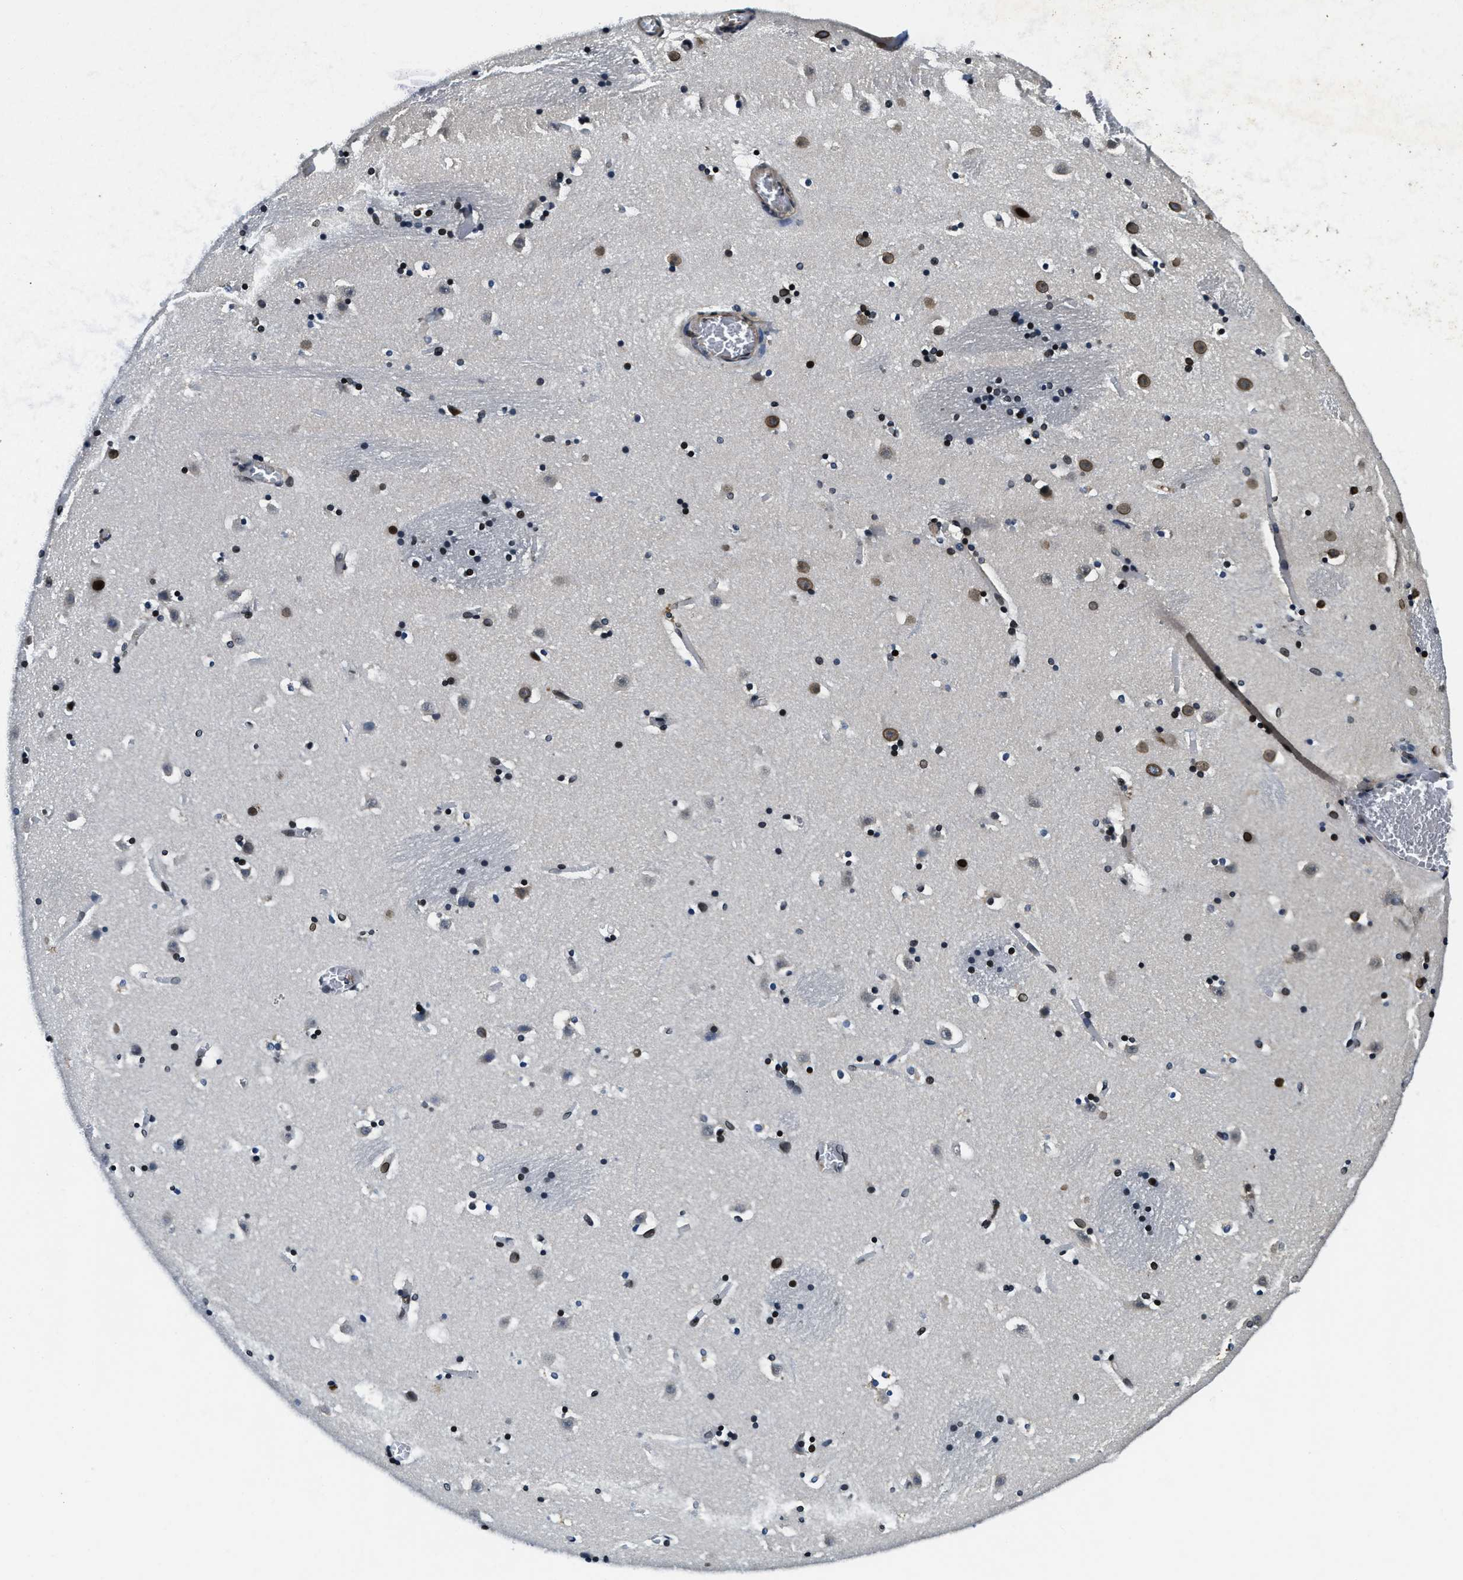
{"staining": {"intensity": "moderate", "quantity": ">75%", "location": "nuclear"}, "tissue": "caudate", "cell_type": "Glial cells", "image_type": "normal", "snomed": [{"axis": "morphology", "description": "Normal tissue, NOS"}, {"axis": "topography", "description": "Lateral ventricle wall"}], "caption": "Approximately >75% of glial cells in unremarkable caudate exhibit moderate nuclear protein staining as visualized by brown immunohistochemical staining.", "gene": "ZC3HC1", "patient": {"sex": "male", "age": 45}}